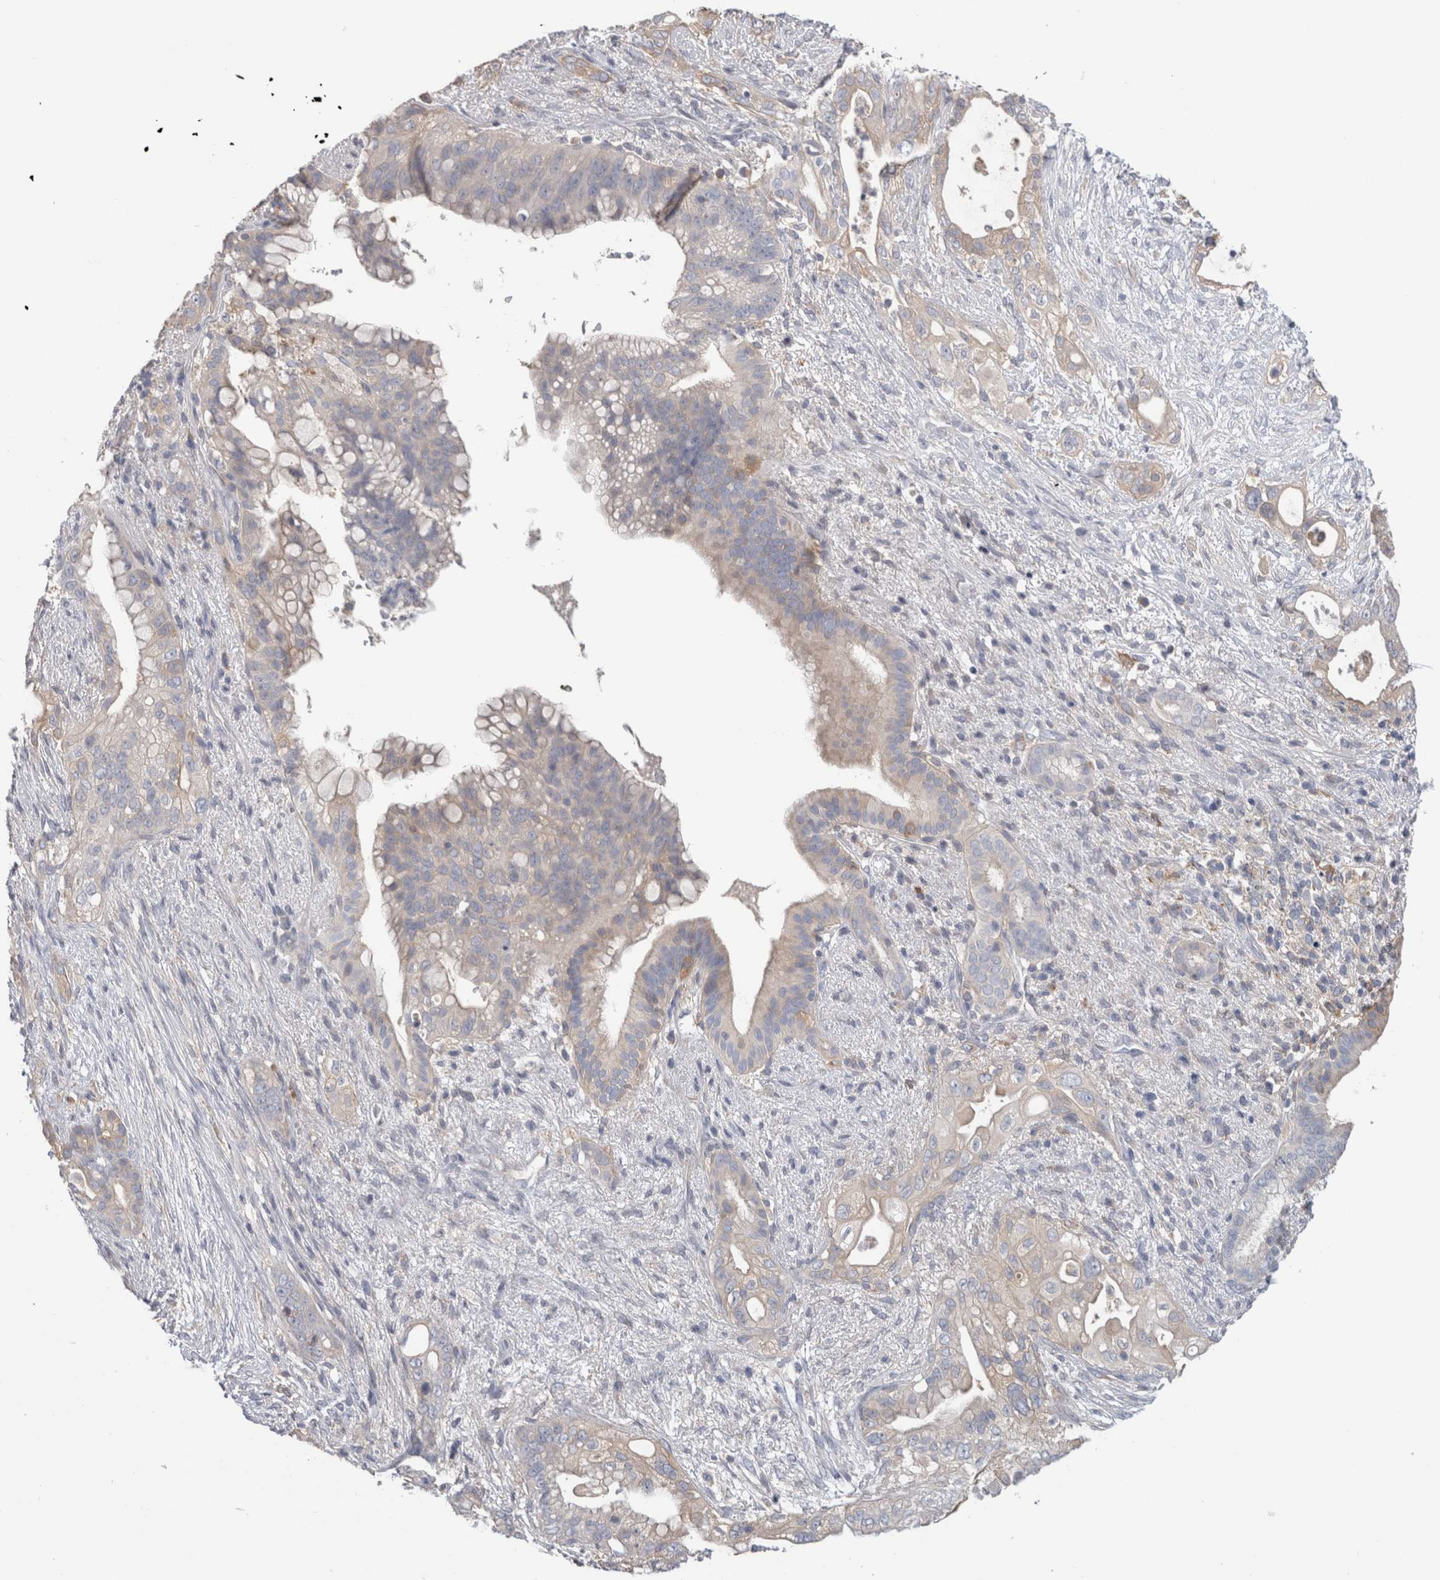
{"staining": {"intensity": "weak", "quantity": "<25%", "location": "cytoplasmic/membranous"}, "tissue": "pancreatic cancer", "cell_type": "Tumor cells", "image_type": "cancer", "snomed": [{"axis": "morphology", "description": "Adenocarcinoma, NOS"}, {"axis": "topography", "description": "Pancreas"}], "caption": "Pancreatic cancer (adenocarcinoma) was stained to show a protein in brown. There is no significant staining in tumor cells.", "gene": "SCRN1", "patient": {"sex": "male", "age": 53}}